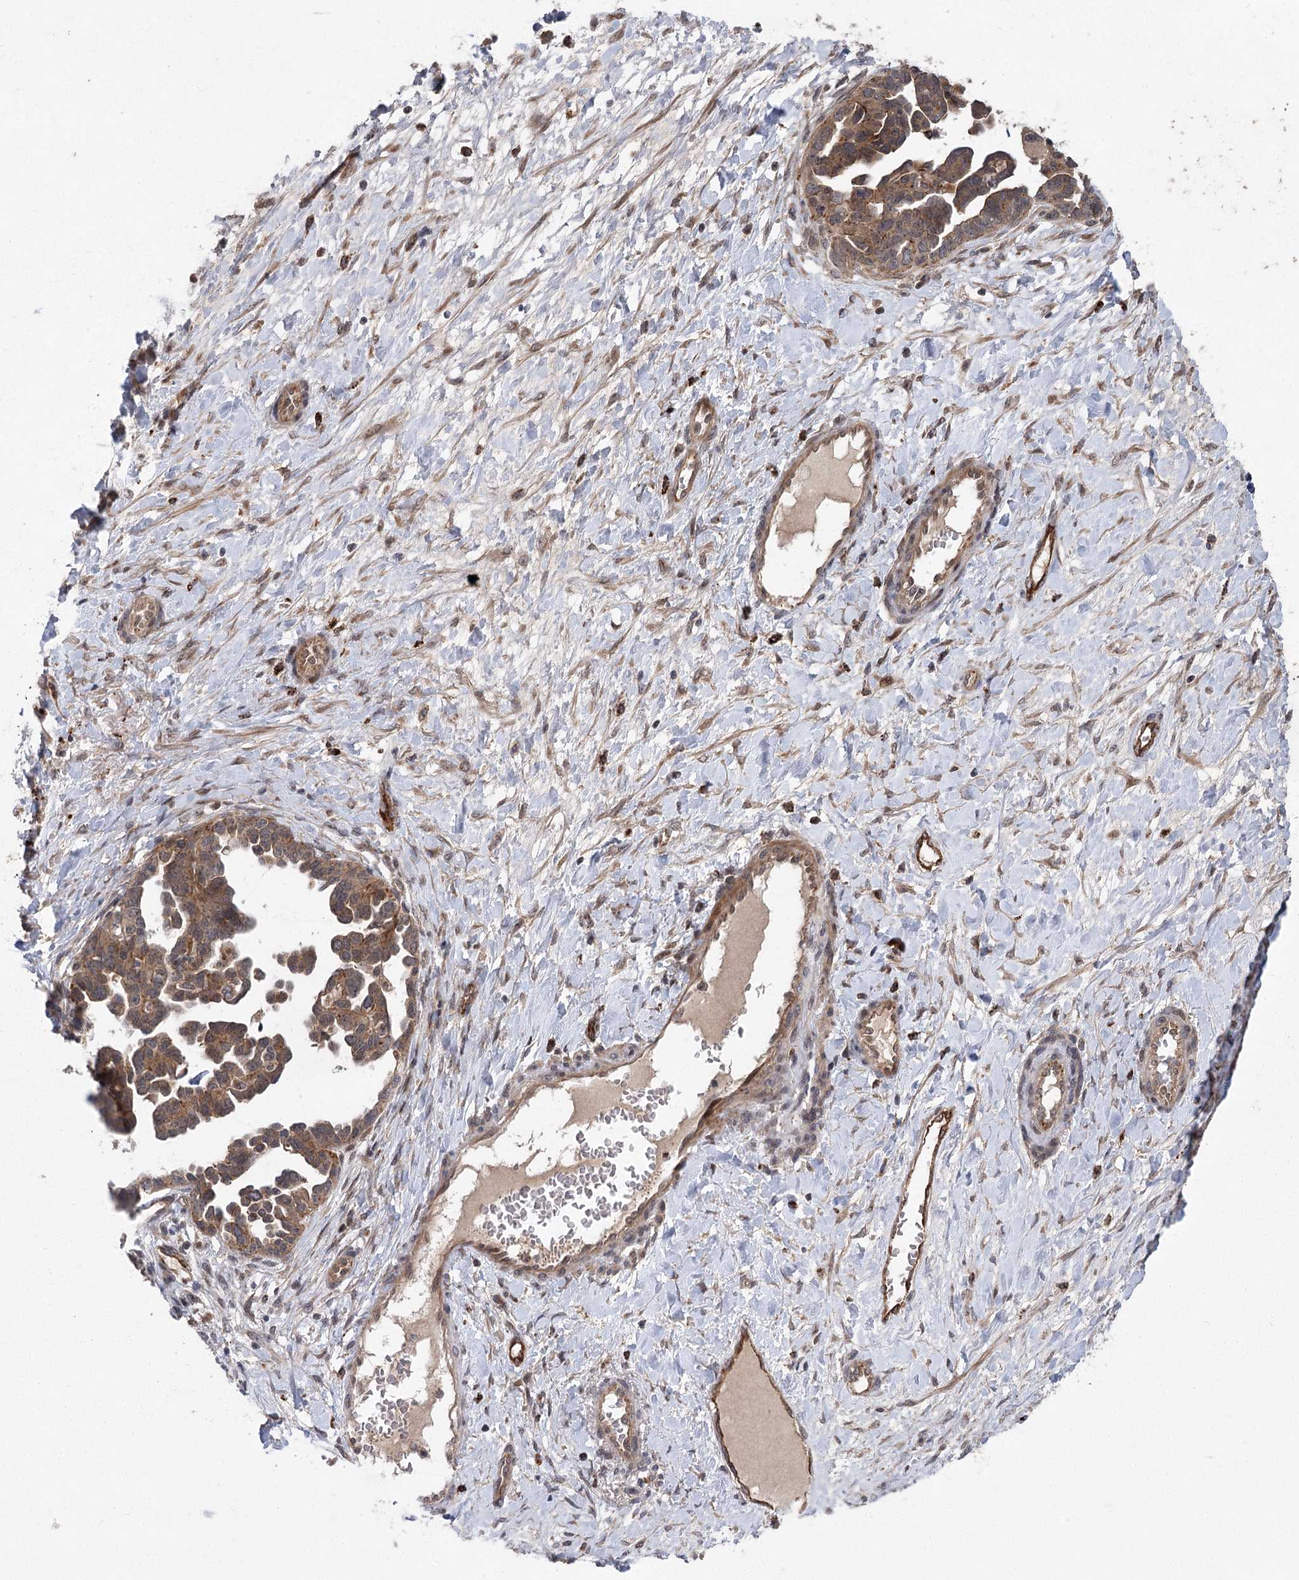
{"staining": {"intensity": "moderate", "quantity": ">75%", "location": "cytoplasmic/membranous"}, "tissue": "ovarian cancer", "cell_type": "Tumor cells", "image_type": "cancer", "snomed": [{"axis": "morphology", "description": "Cystadenocarcinoma, serous, NOS"}, {"axis": "topography", "description": "Ovary"}], "caption": "The photomicrograph exhibits staining of ovarian serous cystadenocarcinoma, revealing moderate cytoplasmic/membranous protein positivity (brown color) within tumor cells. (DAB IHC with brightfield microscopy, high magnification).", "gene": "METTL24", "patient": {"sex": "female", "age": 54}}